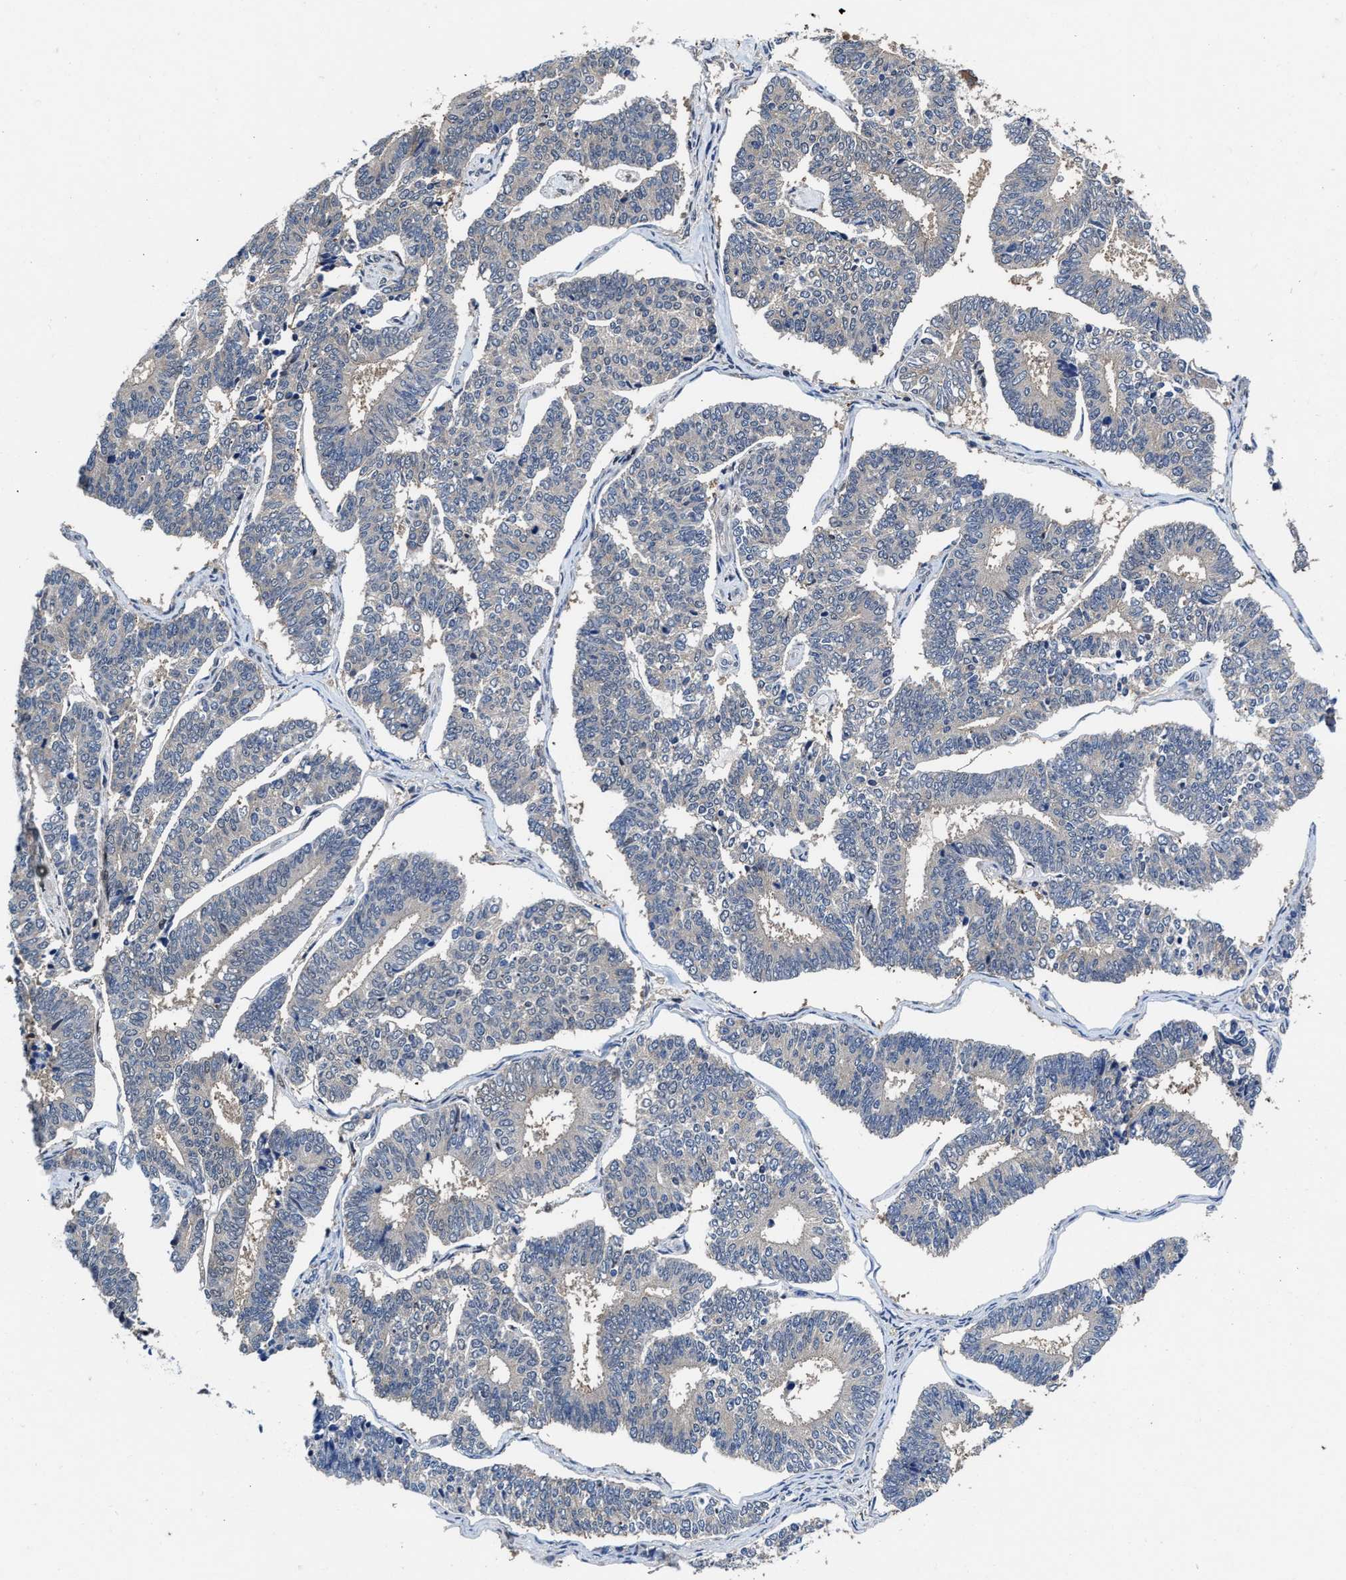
{"staining": {"intensity": "negative", "quantity": "none", "location": "none"}, "tissue": "endometrial cancer", "cell_type": "Tumor cells", "image_type": "cancer", "snomed": [{"axis": "morphology", "description": "Adenocarcinoma, NOS"}, {"axis": "topography", "description": "Endometrium"}], "caption": "Endometrial cancer (adenocarcinoma) was stained to show a protein in brown. There is no significant staining in tumor cells.", "gene": "KIF12", "patient": {"sex": "female", "age": 70}}